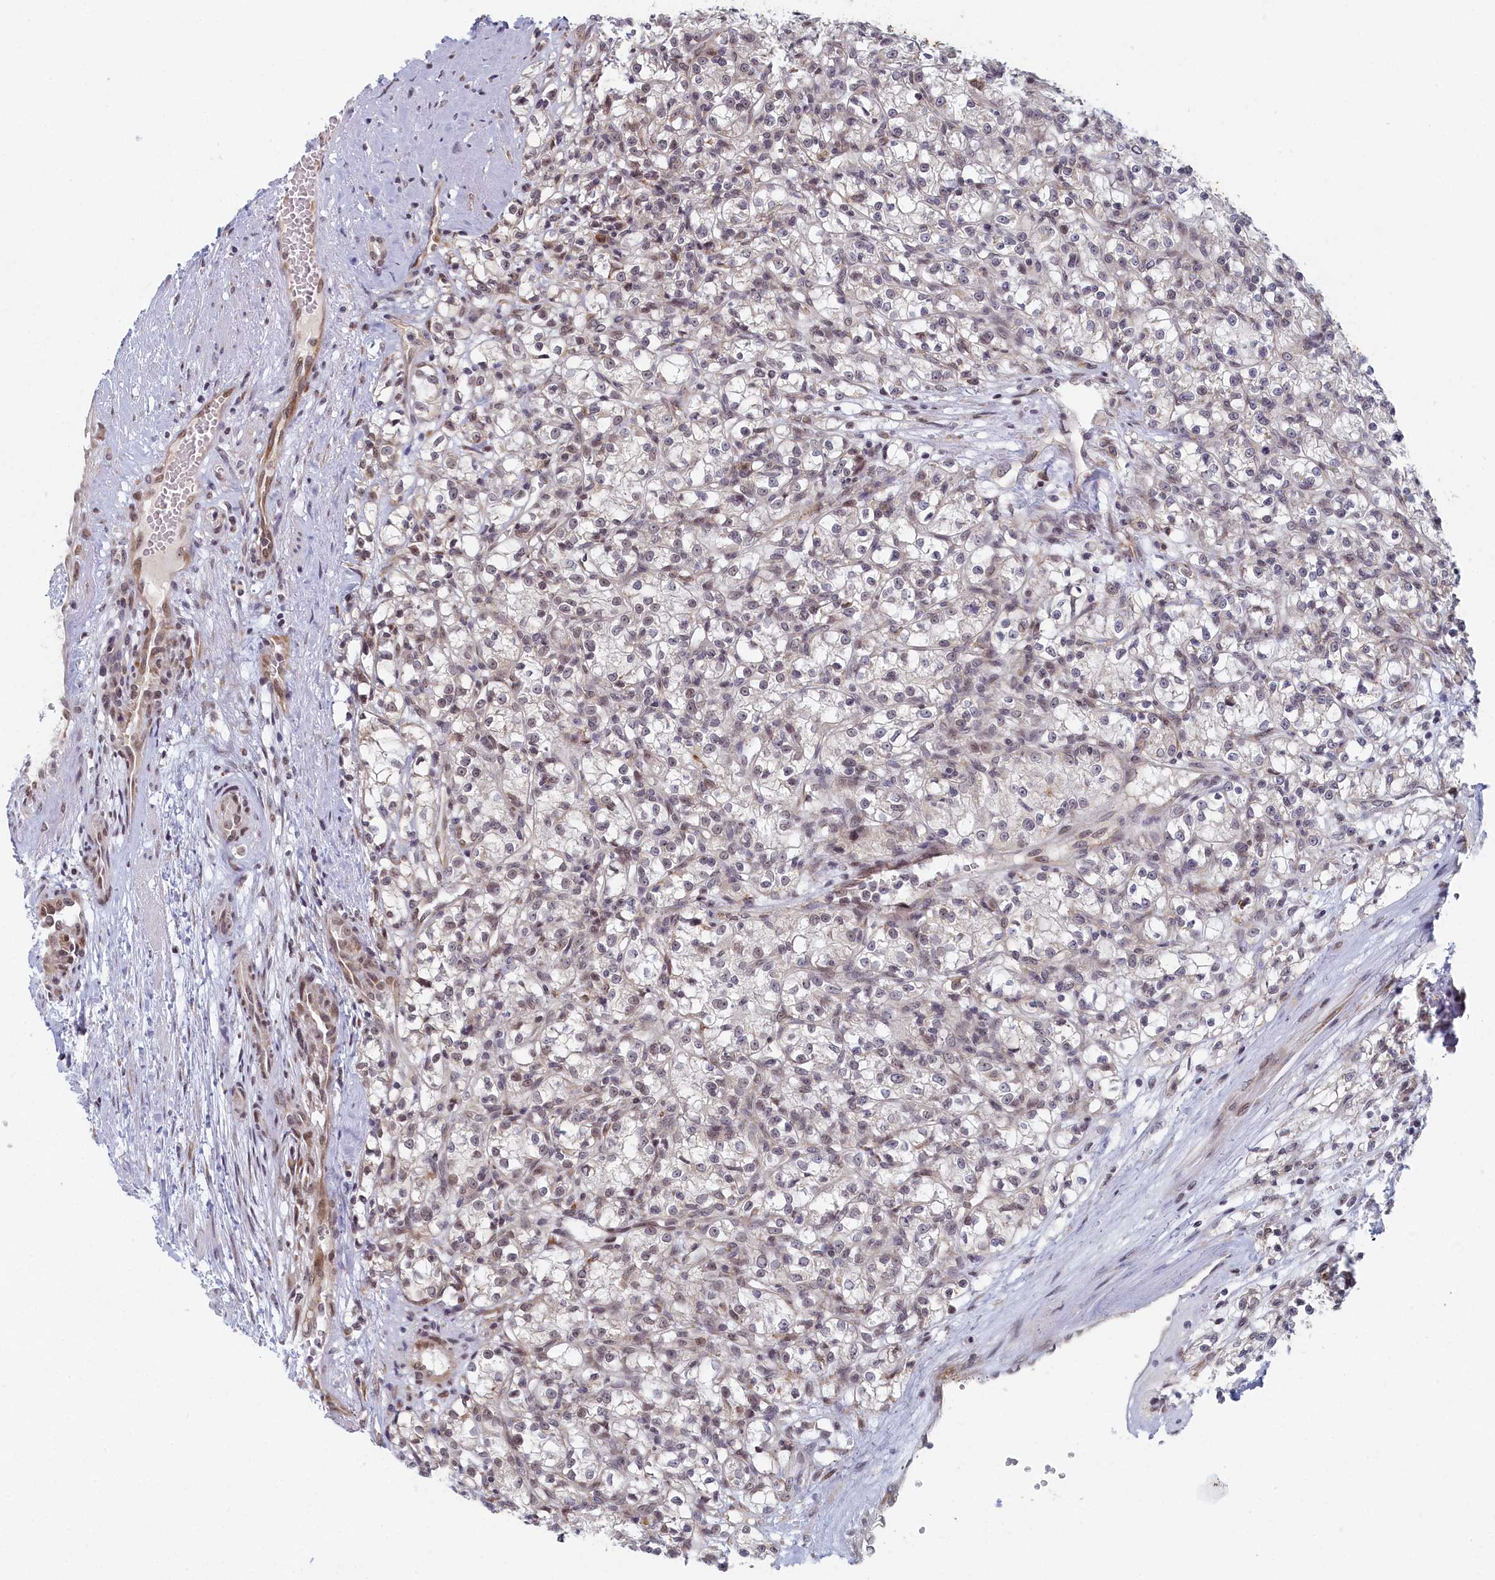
{"staining": {"intensity": "negative", "quantity": "none", "location": "none"}, "tissue": "renal cancer", "cell_type": "Tumor cells", "image_type": "cancer", "snomed": [{"axis": "morphology", "description": "Adenocarcinoma, NOS"}, {"axis": "topography", "description": "Kidney"}], "caption": "The image shows no staining of tumor cells in renal cancer (adenocarcinoma). Brightfield microscopy of IHC stained with DAB (brown) and hematoxylin (blue), captured at high magnification.", "gene": "DNAJC17", "patient": {"sex": "female", "age": 59}}